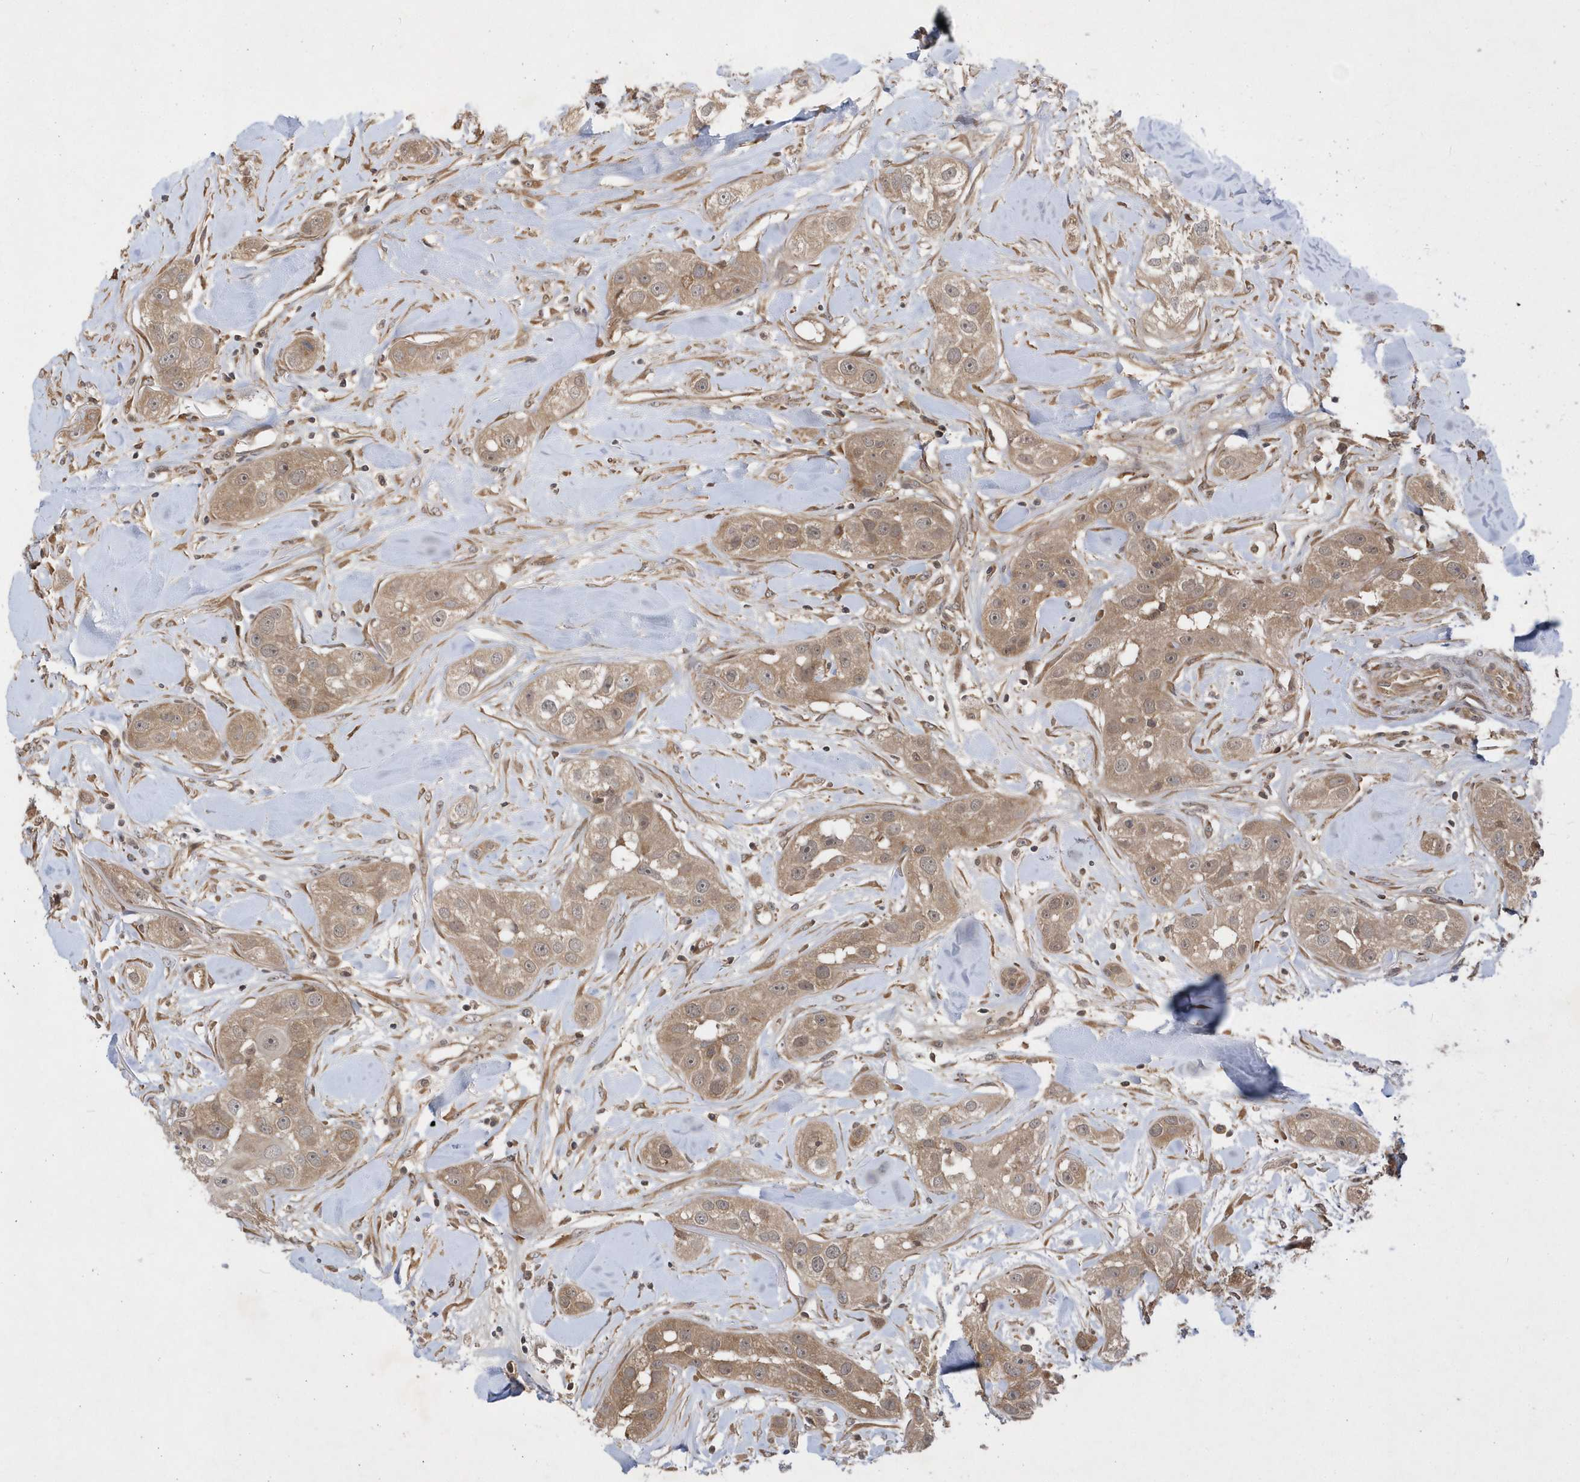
{"staining": {"intensity": "moderate", "quantity": ">75%", "location": "cytoplasmic/membranous"}, "tissue": "head and neck cancer", "cell_type": "Tumor cells", "image_type": "cancer", "snomed": [{"axis": "morphology", "description": "Normal tissue, NOS"}, {"axis": "morphology", "description": "Squamous cell carcinoma, NOS"}, {"axis": "topography", "description": "Skeletal muscle"}, {"axis": "topography", "description": "Head-Neck"}], "caption": "Immunohistochemistry (IHC) histopathology image of human squamous cell carcinoma (head and neck) stained for a protein (brown), which shows medium levels of moderate cytoplasmic/membranous expression in about >75% of tumor cells.", "gene": "GFM2", "patient": {"sex": "male", "age": 51}}